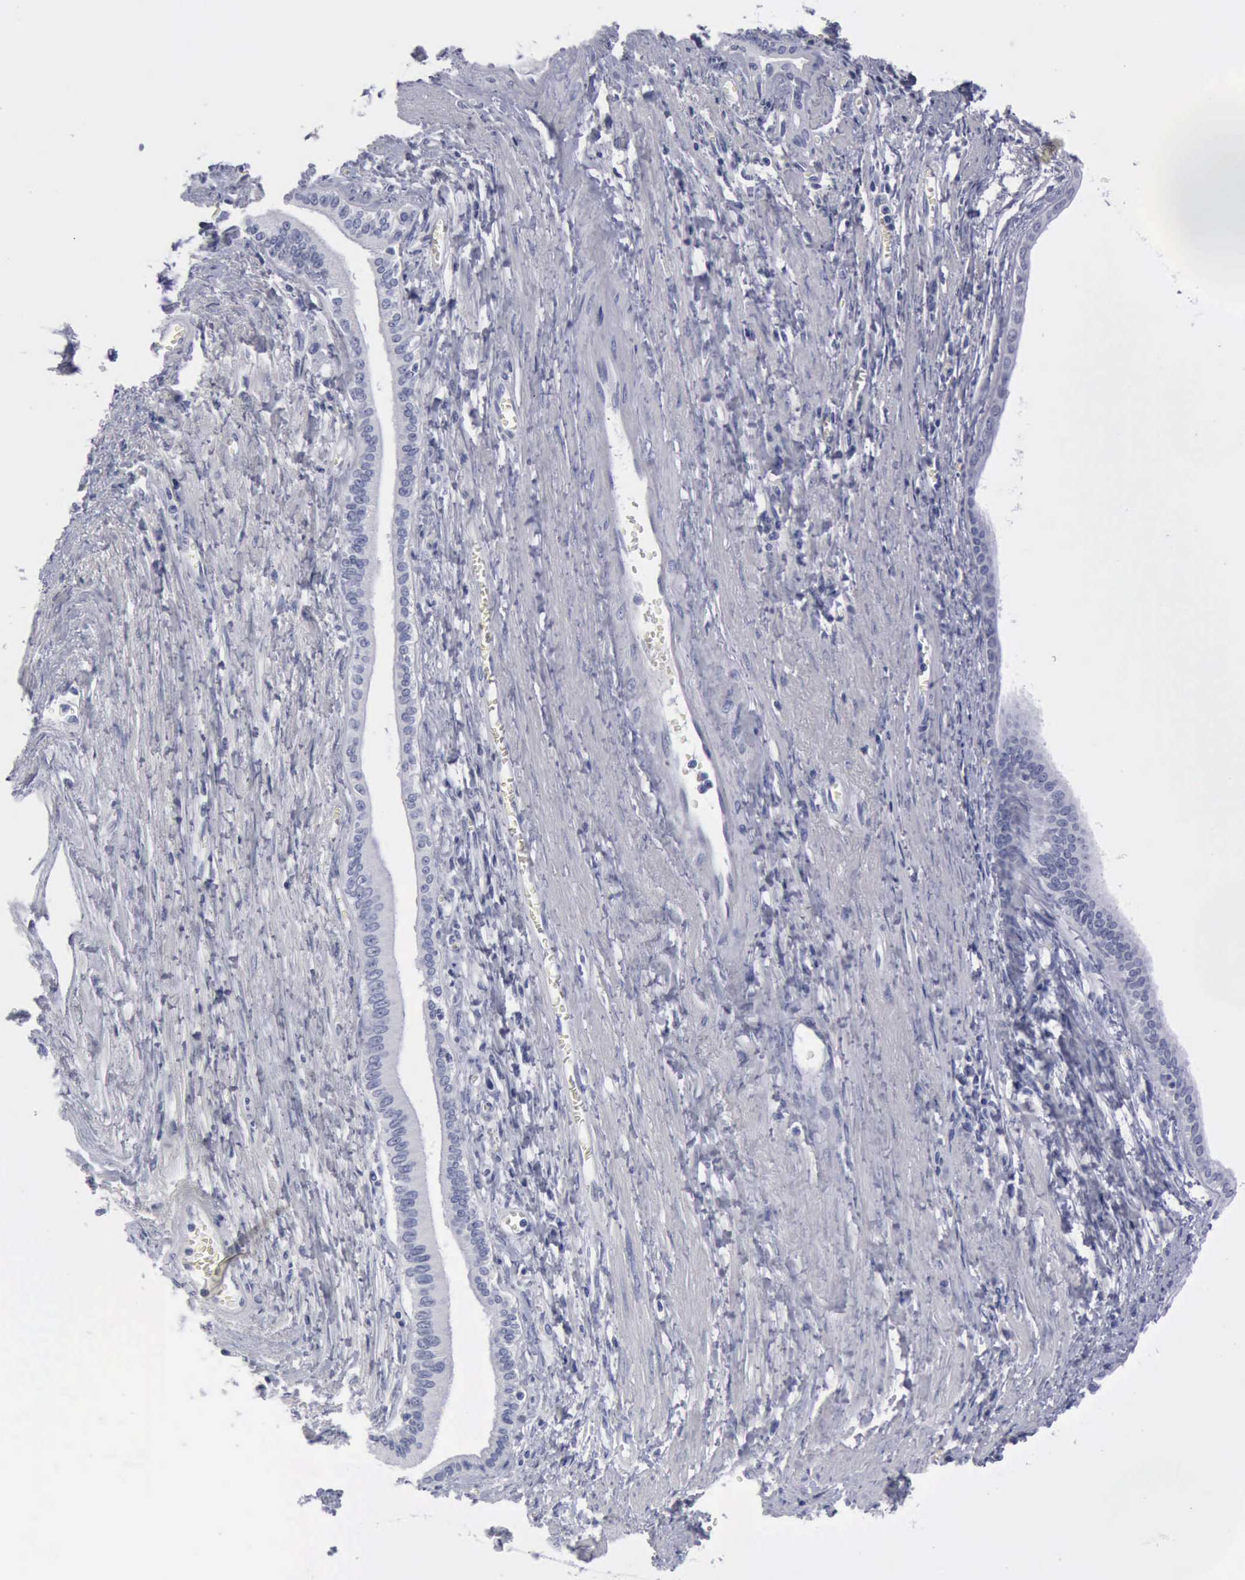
{"staining": {"intensity": "negative", "quantity": "none", "location": "none"}, "tissue": "liver cancer", "cell_type": "Tumor cells", "image_type": "cancer", "snomed": [{"axis": "morphology", "description": "Cholangiocarcinoma"}, {"axis": "topography", "description": "Liver"}], "caption": "There is no significant staining in tumor cells of cholangiocarcinoma (liver). (DAB IHC with hematoxylin counter stain).", "gene": "KRT13", "patient": {"sex": "female", "age": 79}}